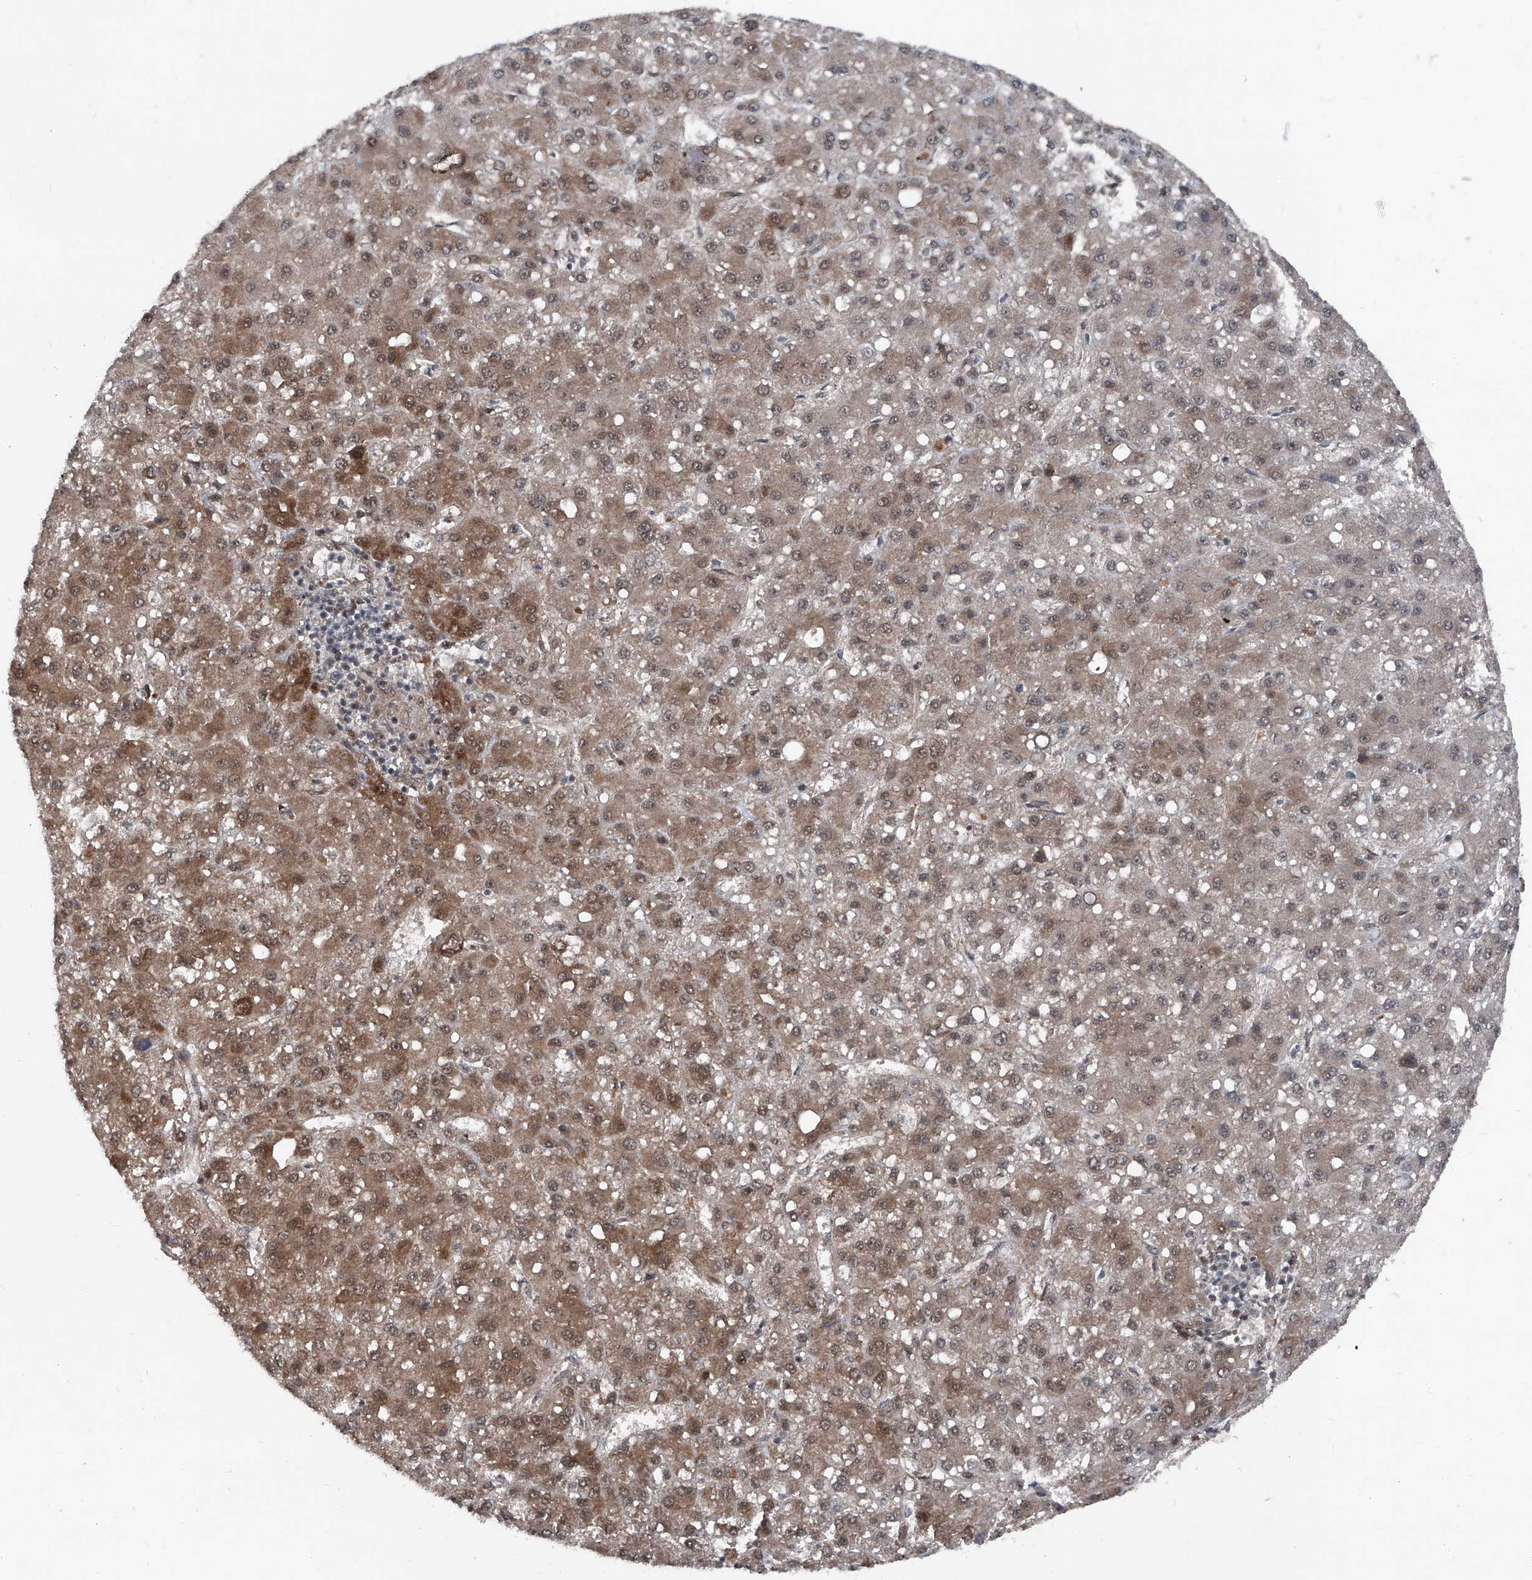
{"staining": {"intensity": "moderate", "quantity": ">75%", "location": "cytoplasmic/membranous"}, "tissue": "liver cancer", "cell_type": "Tumor cells", "image_type": "cancer", "snomed": [{"axis": "morphology", "description": "Carcinoma, Hepatocellular, NOS"}, {"axis": "topography", "description": "Liver"}], "caption": "This is a micrograph of IHC staining of liver hepatocellular carcinoma, which shows moderate positivity in the cytoplasmic/membranous of tumor cells.", "gene": "COA7", "patient": {"sex": "male", "age": 67}}